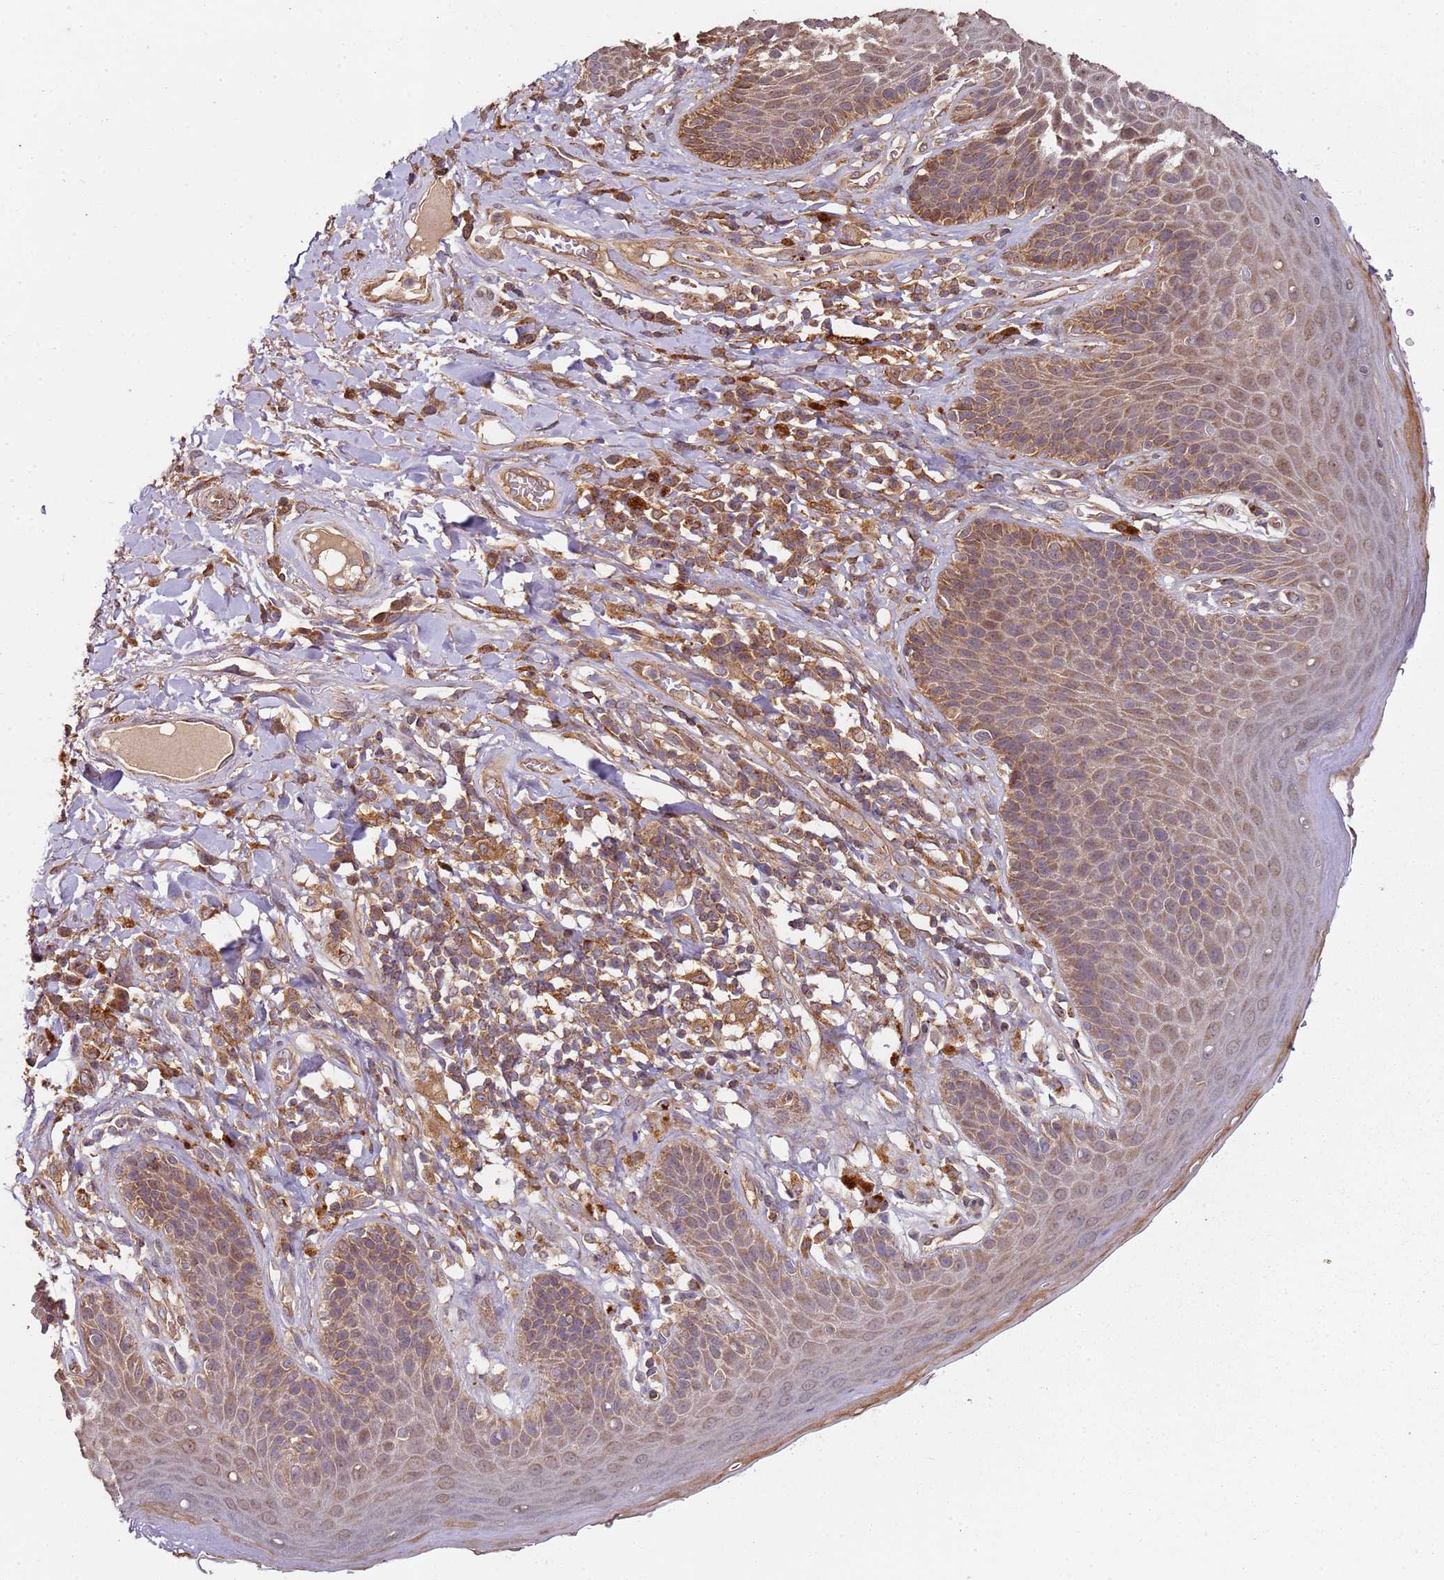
{"staining": {"intensity": "moderate", "quantity": ">75%", "location": "cytoplasmic/membranous"}, "tissue": "skin", "cell_type": "Epidermal cells", "image_type": "normal", "snomed": [{"axis": "morphology", "description": "Normal tissue, NOS"}, {"axis": "topography", "description": "Anal"}], "caption": "DAB immunohistochemical staining of unremarkable skin shows moderate cytoplasmic/membranous protein staining in approximately >75% of epidermal cells.", "gene": "SCGB2B2", "patient": {"sex": "female", "age": 89}}